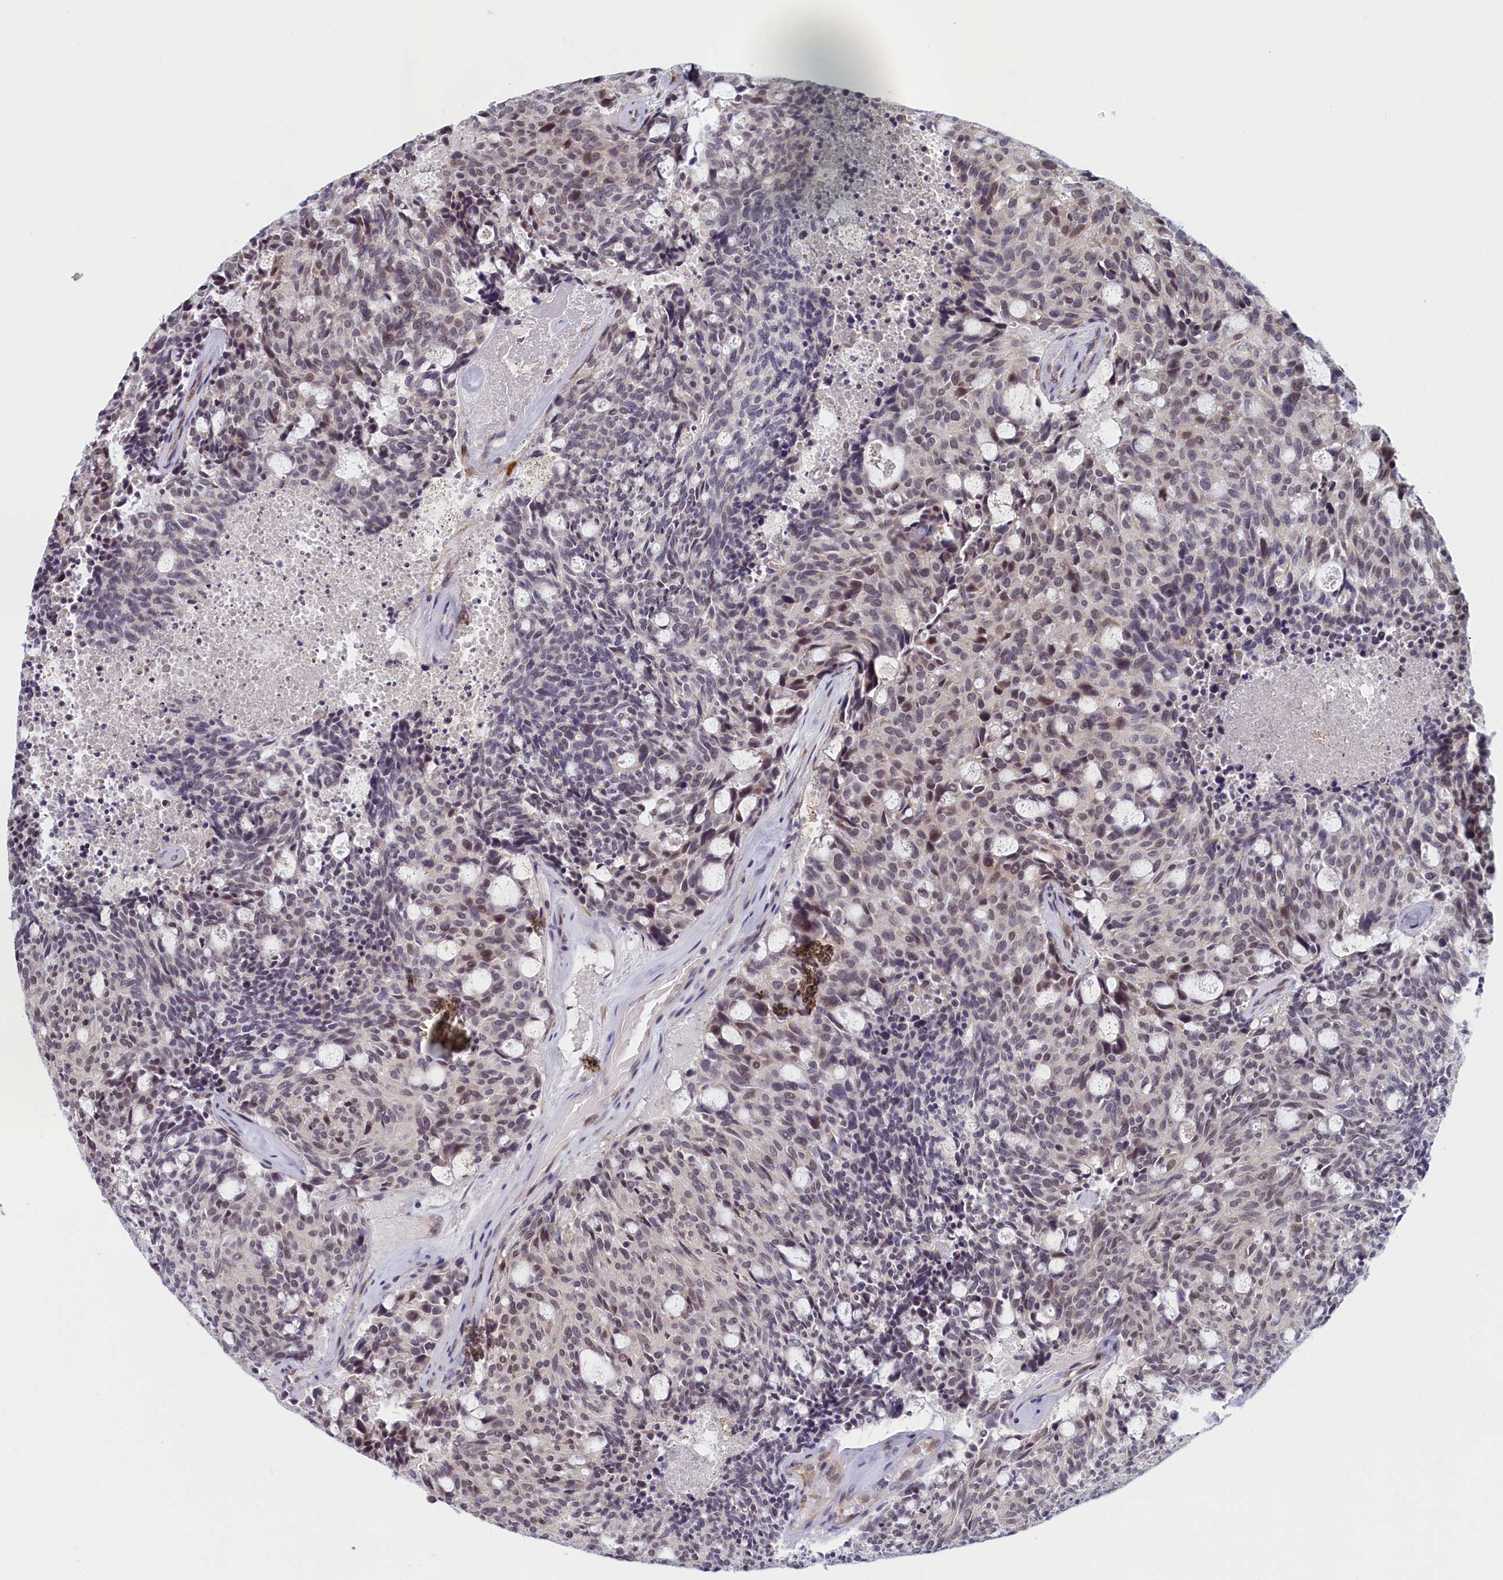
{"staining": {"intensity": "weak", "quantity": "<25%", "location": "nuclear"}, "tissue": "carcinoid", "cell_type": "Tumor cells", "image_type": "cancer", "snomed": [{"axis": "morphology", "description": "Carcinoid, malignant, NOS"}, {"axis": "topography", "description": "Pancreas"}], "caption": "A micrograph of human malignant carcinoid is negative for staining in tumor cells.", "gene": "DNAJC17", "patient": {"sex": "female", "age": 54}}